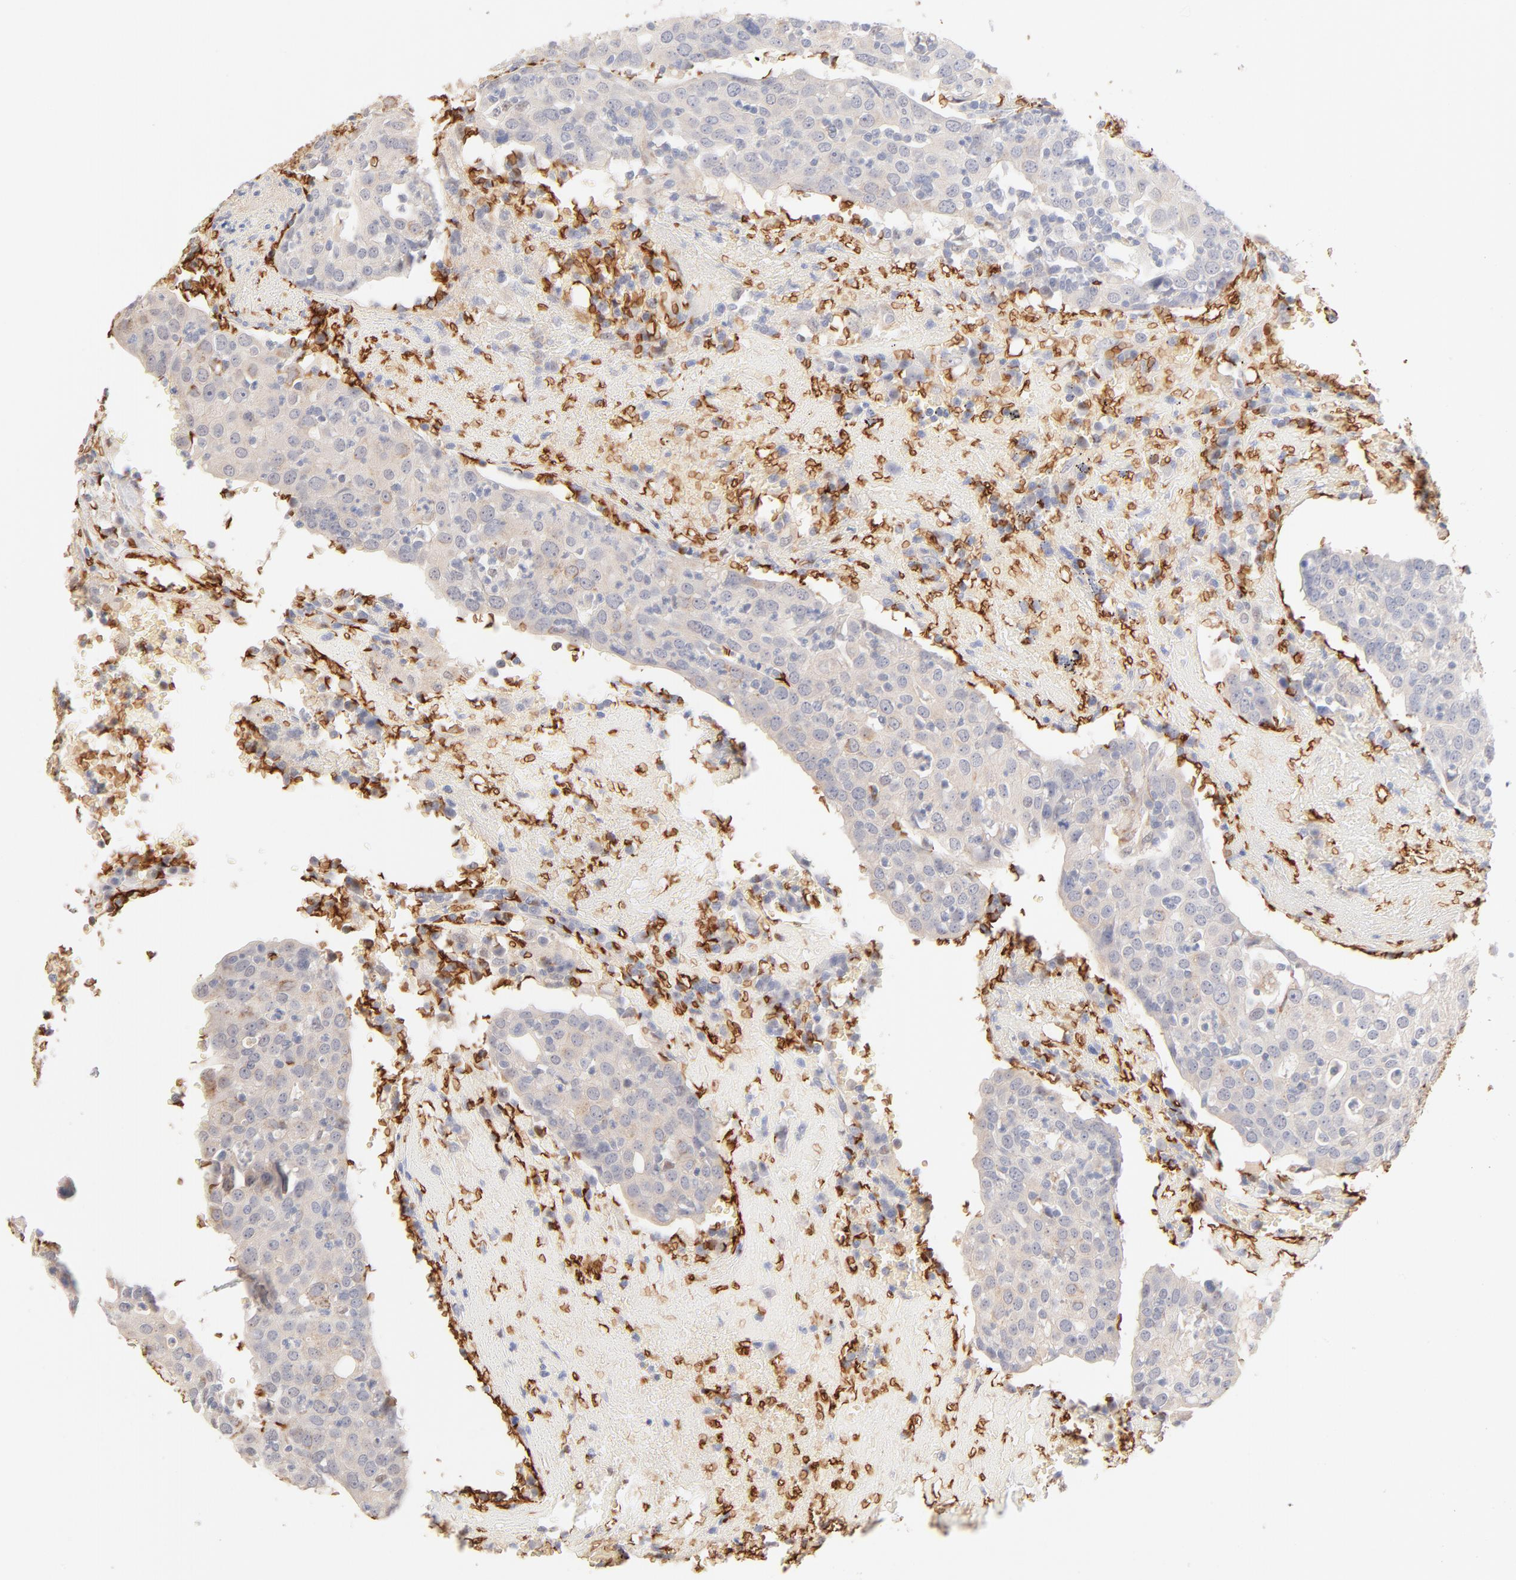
{"staining": {"intensity": "negative", "quantity": "none", "location": "none"}, "tissue": "head and neck cancer", "cell_type": "Tumor cells", "image_type": "cancer", "snomed": [{"axis": "morphology", "description": "Adenocarcinoma, NOS"}, {"axis": "topography", "description": "Salivary gland"}, {"axis": "topography", "description": "Head-Neck"}], "caption": "This image is of head and neck cancer (adenocarcinoma) stained with IHC to label a protein in brown with the nuclei are counter-stained blue. There is no expression in tumor cells.", "gene": "SPTB", "patient": {"sex": "female", "age": 65}}